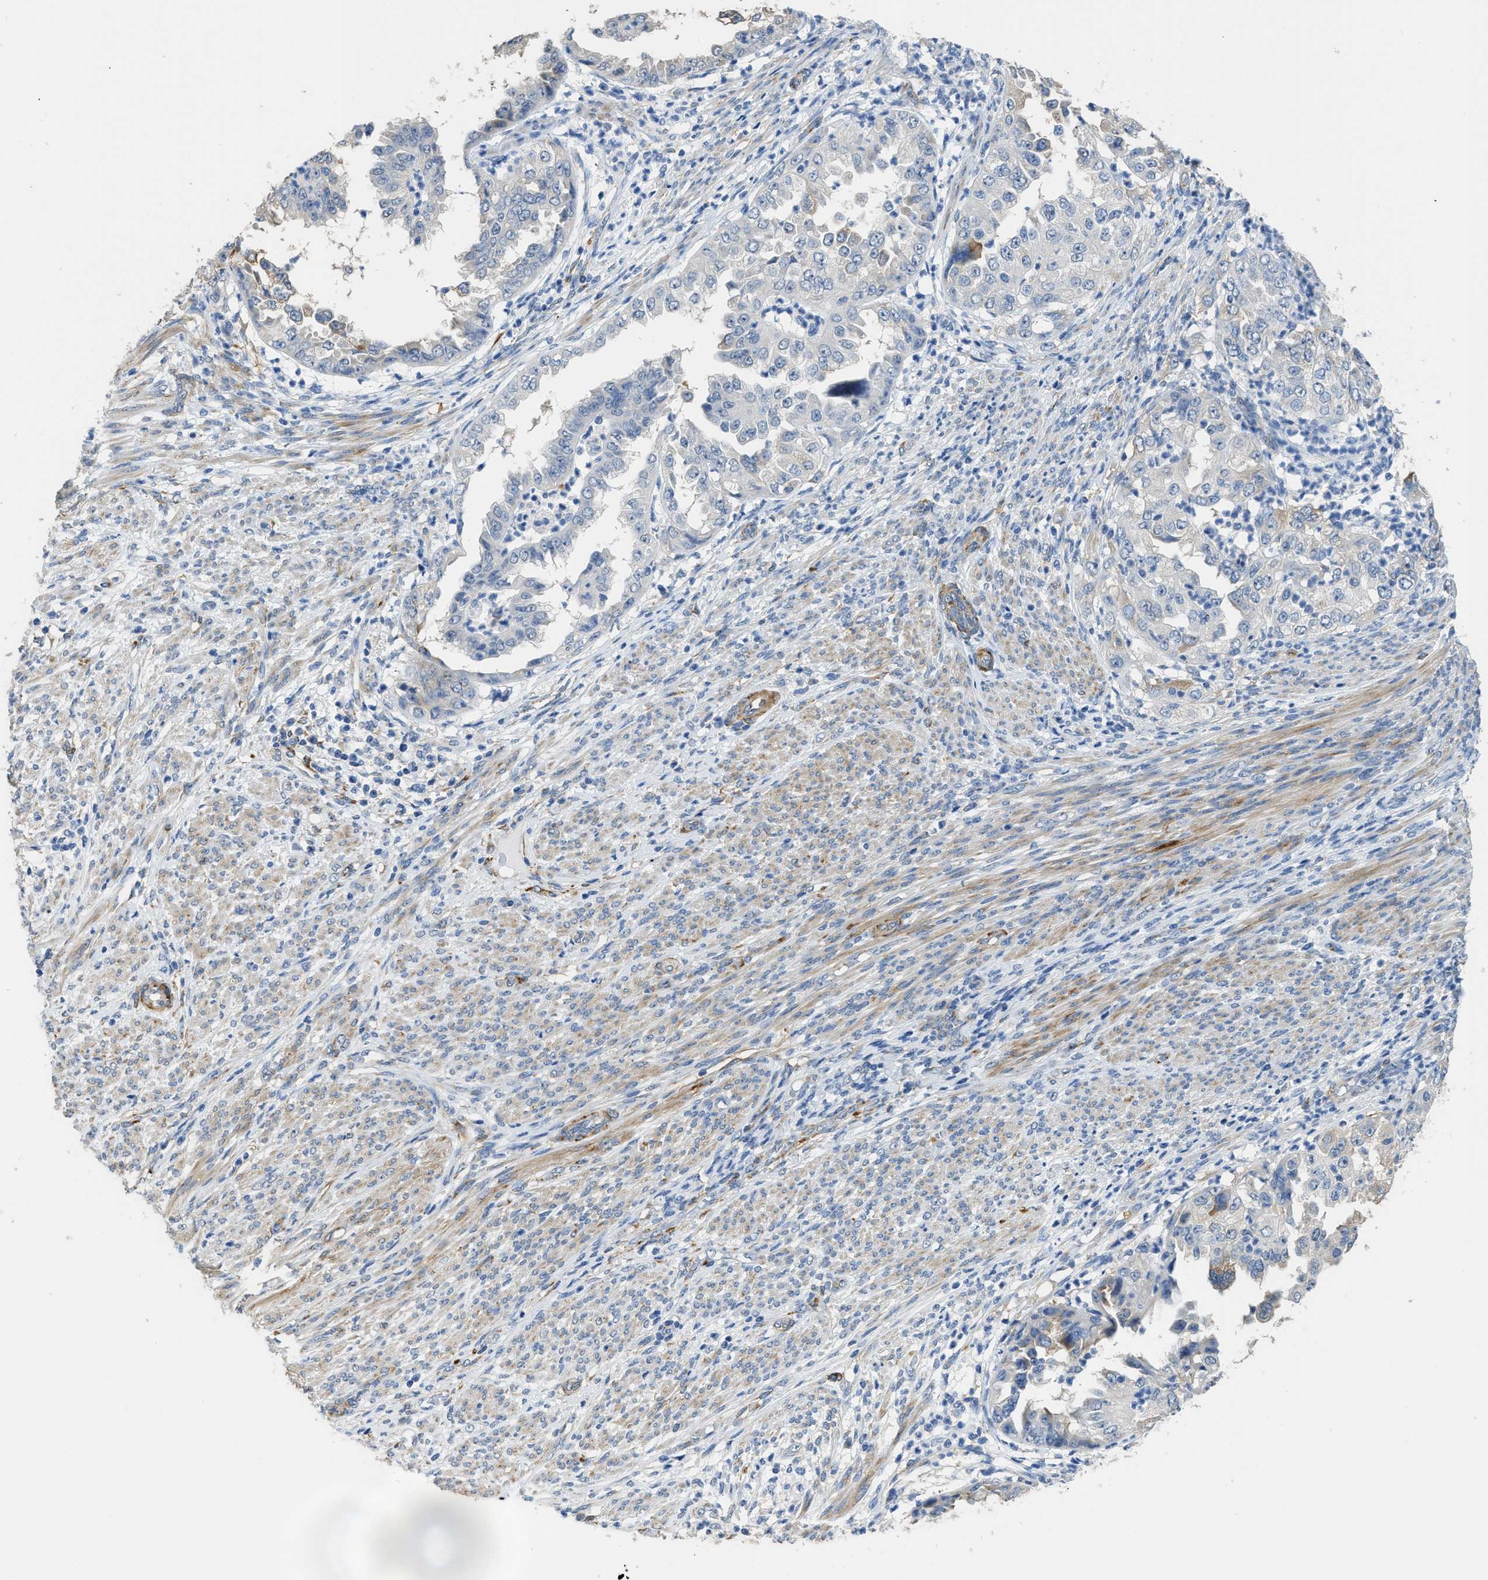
{"staining": {"intensity": "negative", "quantity": "none", "location": "none"}, "tissue": "endometrial cancer", "cell_type": "Tumor cells", "image_type": "cancer", "snomed": [{"axis": "morphology", "description": "Adenocarcinoma, NOS"}, {"axis": "topography", "description": "Endometrium"}], "caption": "DAB (3,3'-diaminobenzidine) immunohistochemical staining of human endometrial cancer exhibits no significant expression in tumor cells. (Stains: DAB immunohistochemistry with hematoxylin counter stain, Microscopy: brightfield microscopy at high magnification).", "gene": "ZSWIM5", "patient": {"sex": "female", "age": 85}}